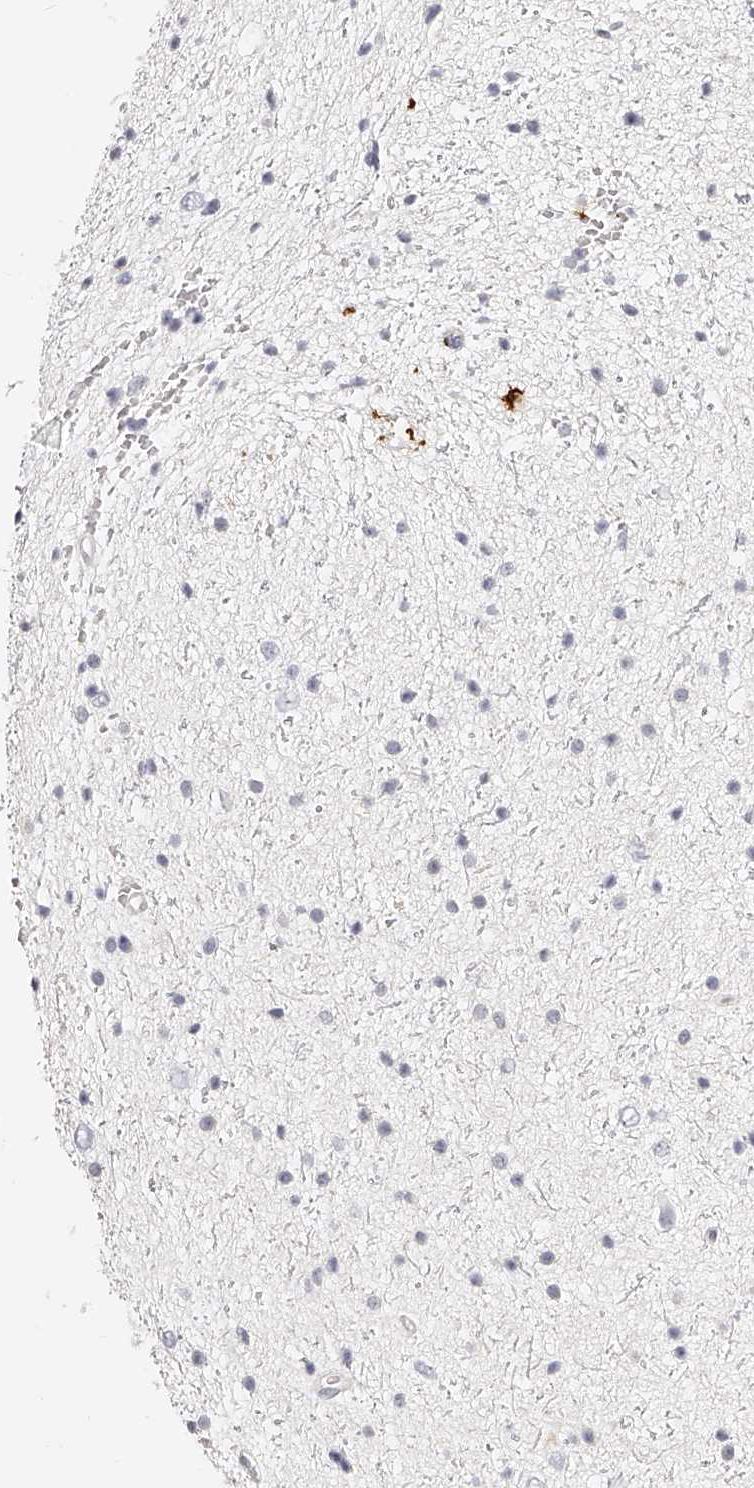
{"staining": {"intensity": "negative", "quantity": "none", "location": "none"}, "tissue": "glioma", "cell_type": "Tumor cells", "image_type": "cancer", "snomed": [{"axis": "morphology", "description": "Glioma, malignant, Low grade"}, {"axis": "topography", "description": "Brain"}], "caption": "Human malignant glioma (low-grade) stained for a protein using IHC reveals no expression in tumor cells.", "gene": "ITGB3", "patient": {"sex": "female", "age": 37}}